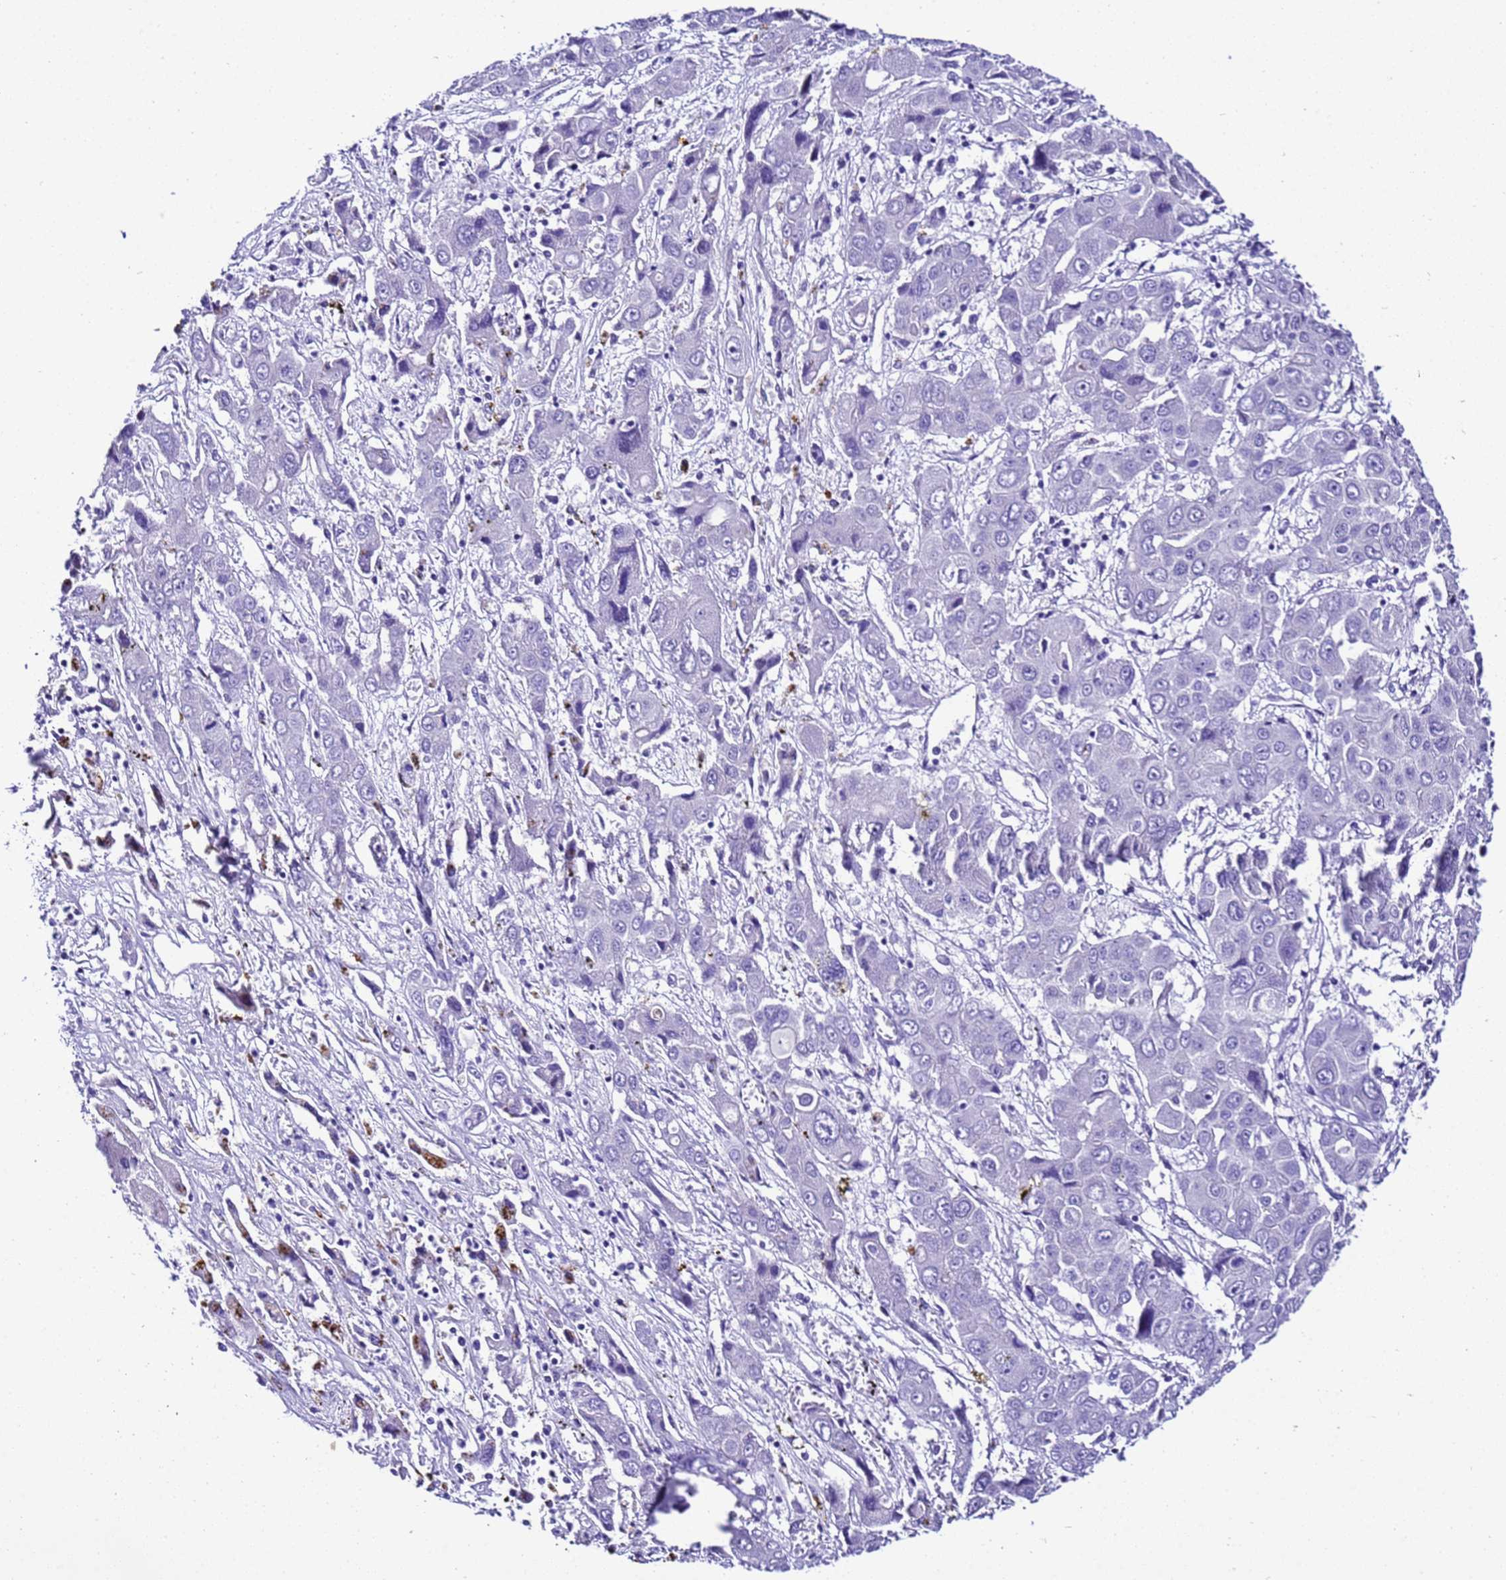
{"staining": {"intensity": "negative", "quantity": "none", "location": "none"}, "tissue": "liver cancer", "cell_type": "Tumor cells", "image_type": "cancer", "snomed": [{"axis": "morphology", "description": "Cholangiocarcinoma"}, {"axis": "topography", "description": "Liver"}], "caption": "IHC of liver cholangiocarcinoma demonstrates no expression in tumor cells.", "gene": "ZNF417", "patient": {"sex": "male", "age": 67}}